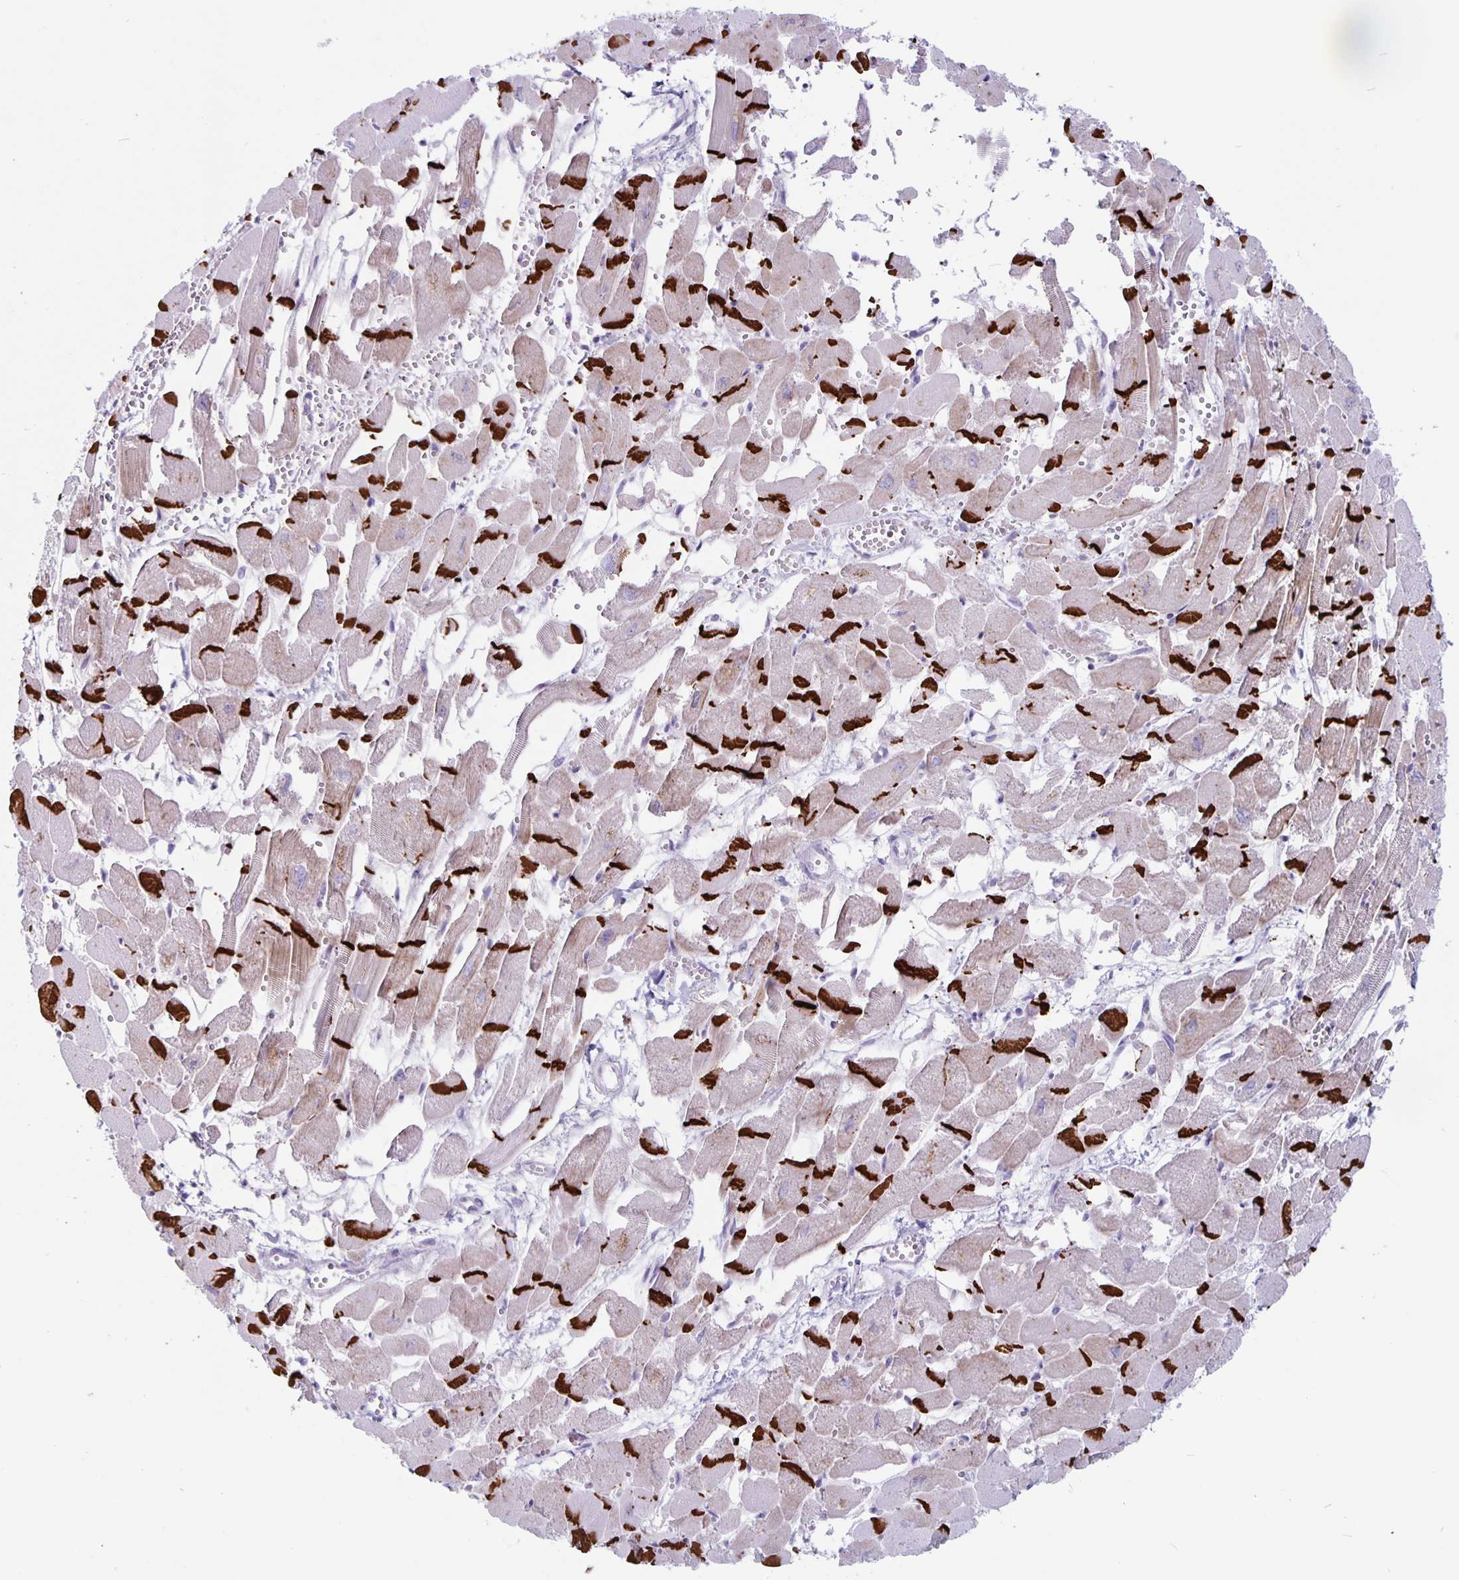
{"staining": {"intensity": "strong", "quantity": "25%-75%", "location": "cytoplasmic/membranous"}, "tissue": "heart muscle", "cell_type": "Cardiomyocytes", "image_type": "normal", "snomed": [{"axis": "morphology", "description": "Normal tissue, NOS"}, {"axis": "topography", "description": "Heart"}], "caption": "Immunohistochemical staining of benign human heart muscle displays high levels of strong cytoplasmic/membranous positivity in about 25%-75% of cardiomyocytes. The staining was performed using DAB to visualize the protein expression in brown, while the nuclei were stained in blue with hematoxylin (Magnification: 20x).", "gene": "GZMK", "patient": {"sex": "female", "age": 52}}